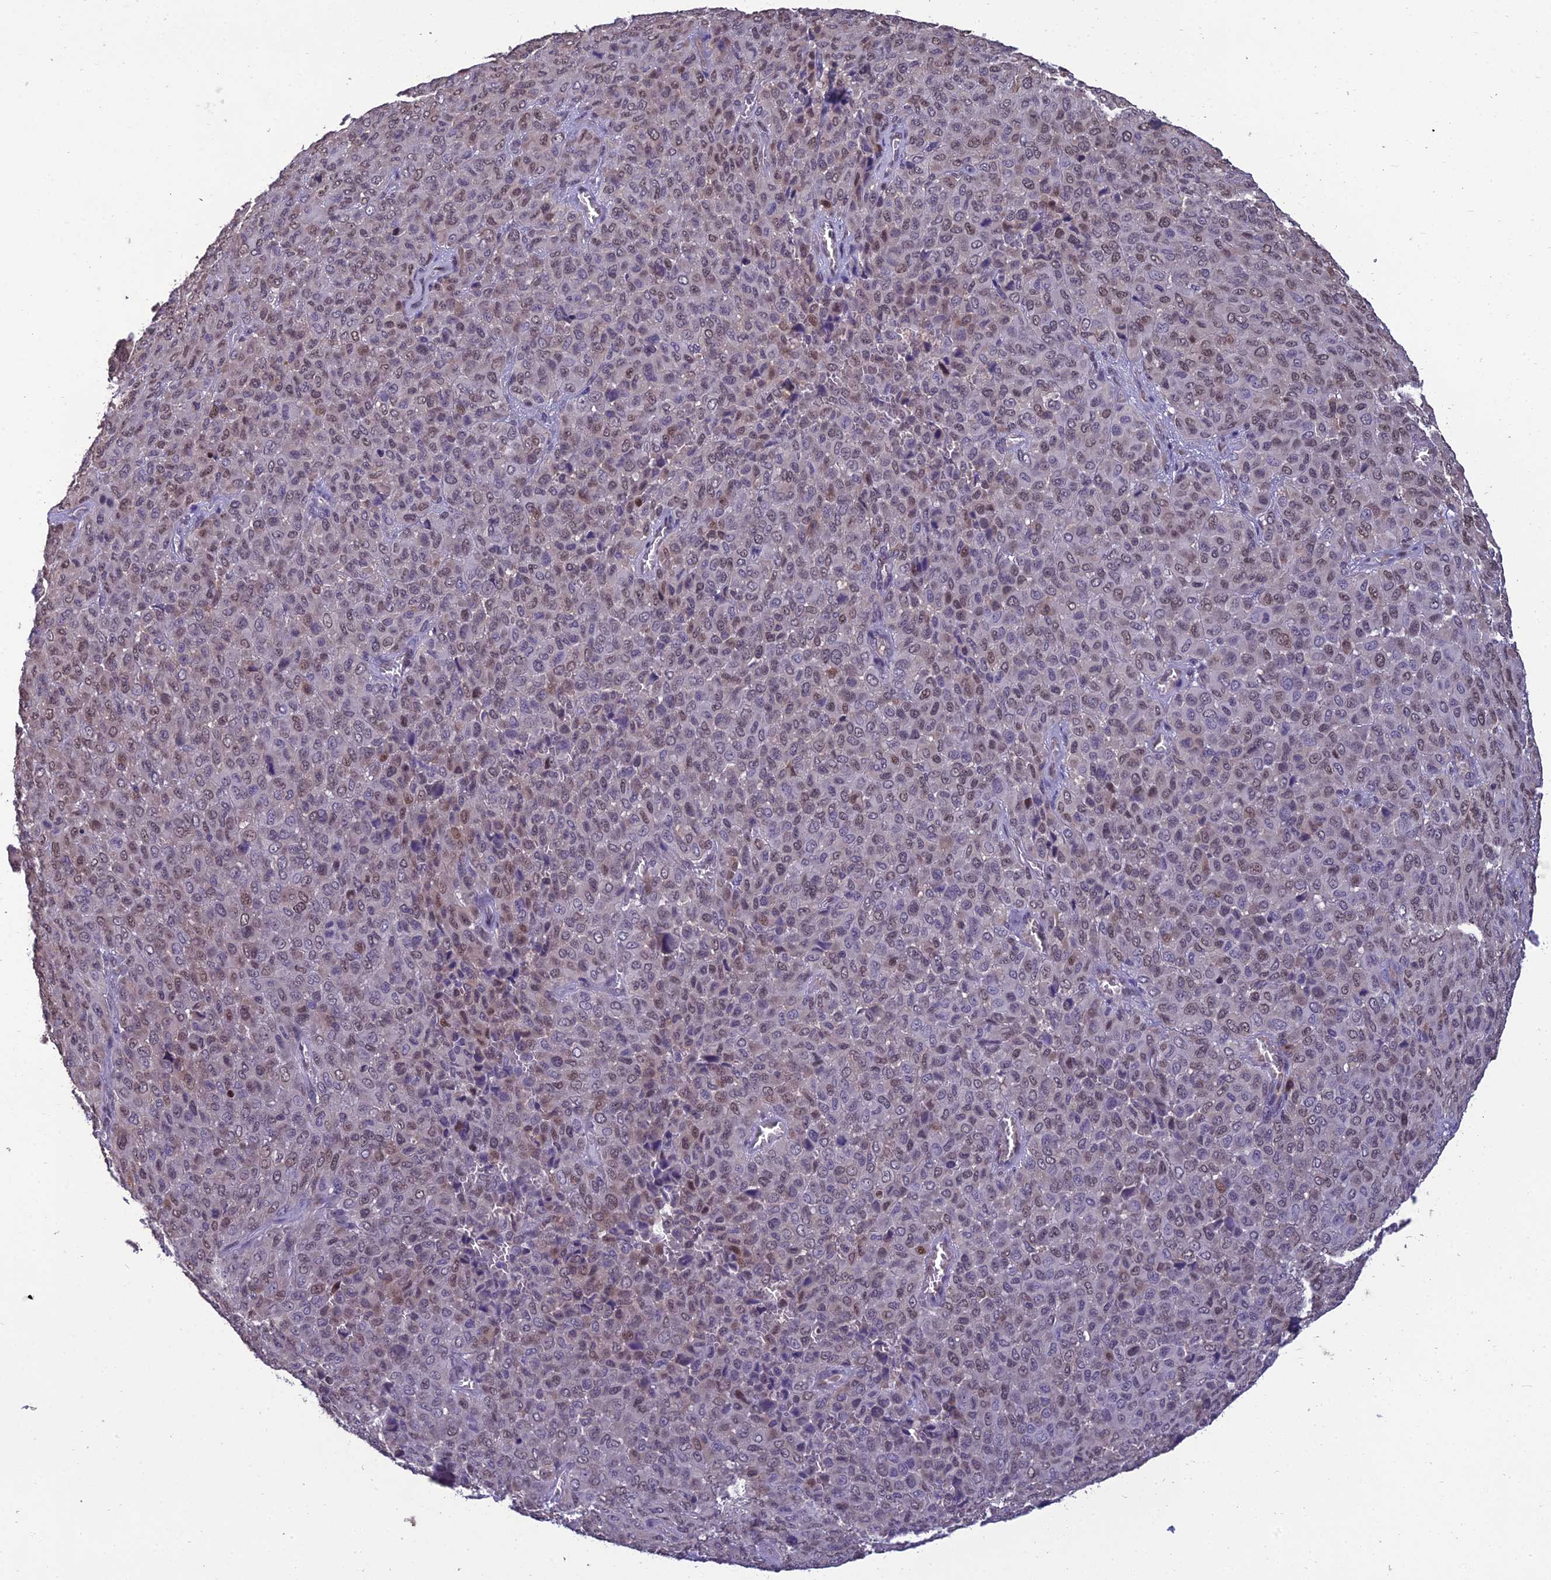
{"staining": {"intensity": "weak", "quantity": "<25%", "location": "nuclear"}, "tissue": "melanoma", "cell_type": "Tumor cells", "image_type": "cancer", "snomed": [{"axis": "morphology", "description": "Malignant melanoma, Metastatic site"}, {"axis": "topography", "description": "Skin"}], "caption": "Human malignant melanoma (metastatic site) stained for a protein using immunohistochemistry (IHC) displays no positivity in tumor cells.", "gene": "GRWD1", "patient": {"sex": "female", "age": 81}}